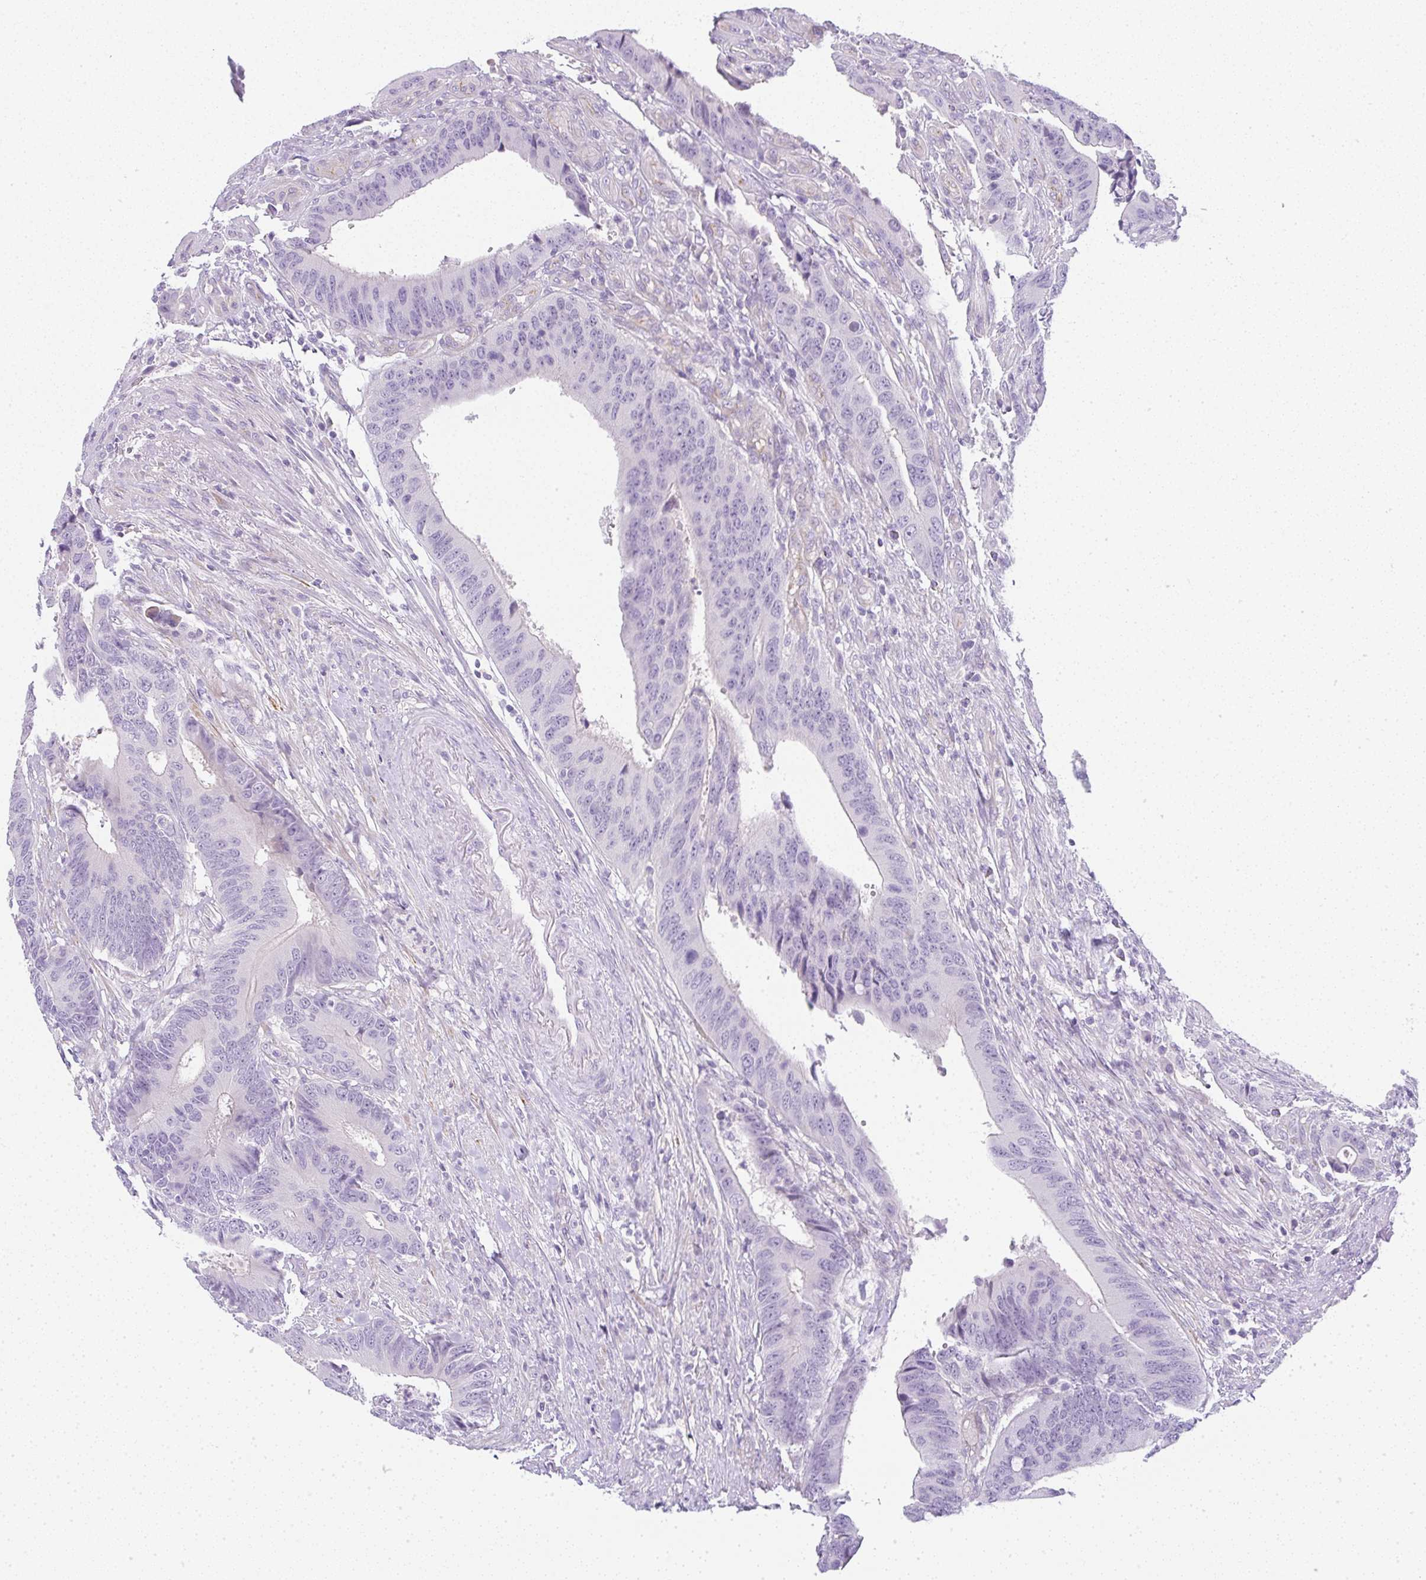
{"staining": {"intensity": "negative", "quantity": "none", "location": "none"}, "tissue": "colorectal cancer", "cell_type": "Tumor cells", "image_type": "cancer", "snomed": [{"axis": "morphology", "description": "Adenocarcinoma, NOS"}, {"axis": "topography", "description": "Colon"}], "caption": "Tumor cells are negative for protein expression in human colorectal cancer. (DAB IHC, high magnification).", "gene": "LPAR4", "patient": {"sex": "male", "age": 87}}